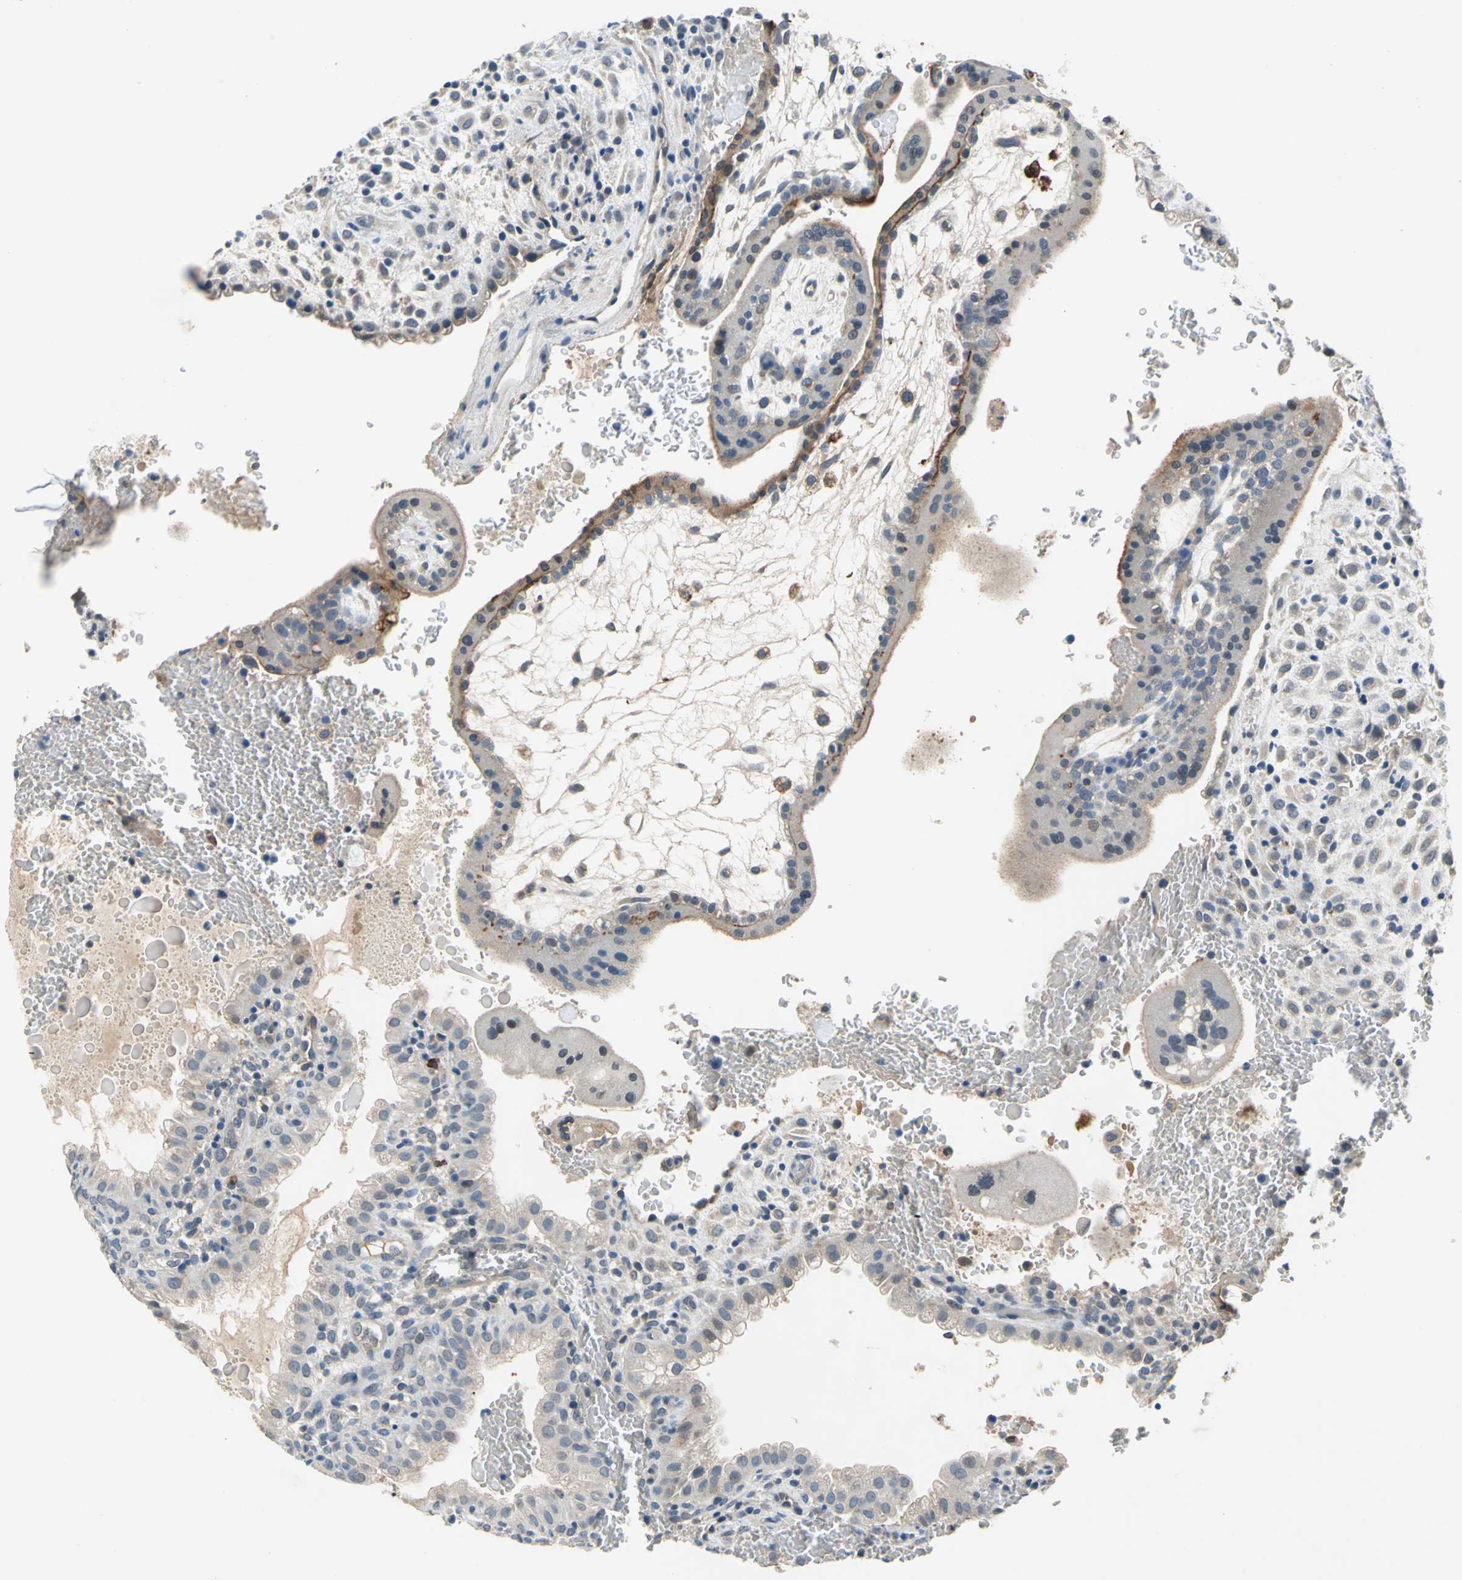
{"staining": {"intensity": "weak", "quantity": "25%-75%", "location": "cytoplasmic/membranous"}, "tissue": "placenta", "cell_type": "Decidual cells", "image_type": "normal", "snomed": [{"axis": "morphology", "description": "Normal tissue, NOS"}, {"axis": "topography", "description": "Placenta"}], "caption": "Weak cytoplasmic/membranous staining for a protein is seen in approximately 25%-75% of decidual cells of unremarkable placenta using immunohistochemistry (IHC).", "gene": "SLC19A2", "patient": {"sex": "female", "age": 35}}